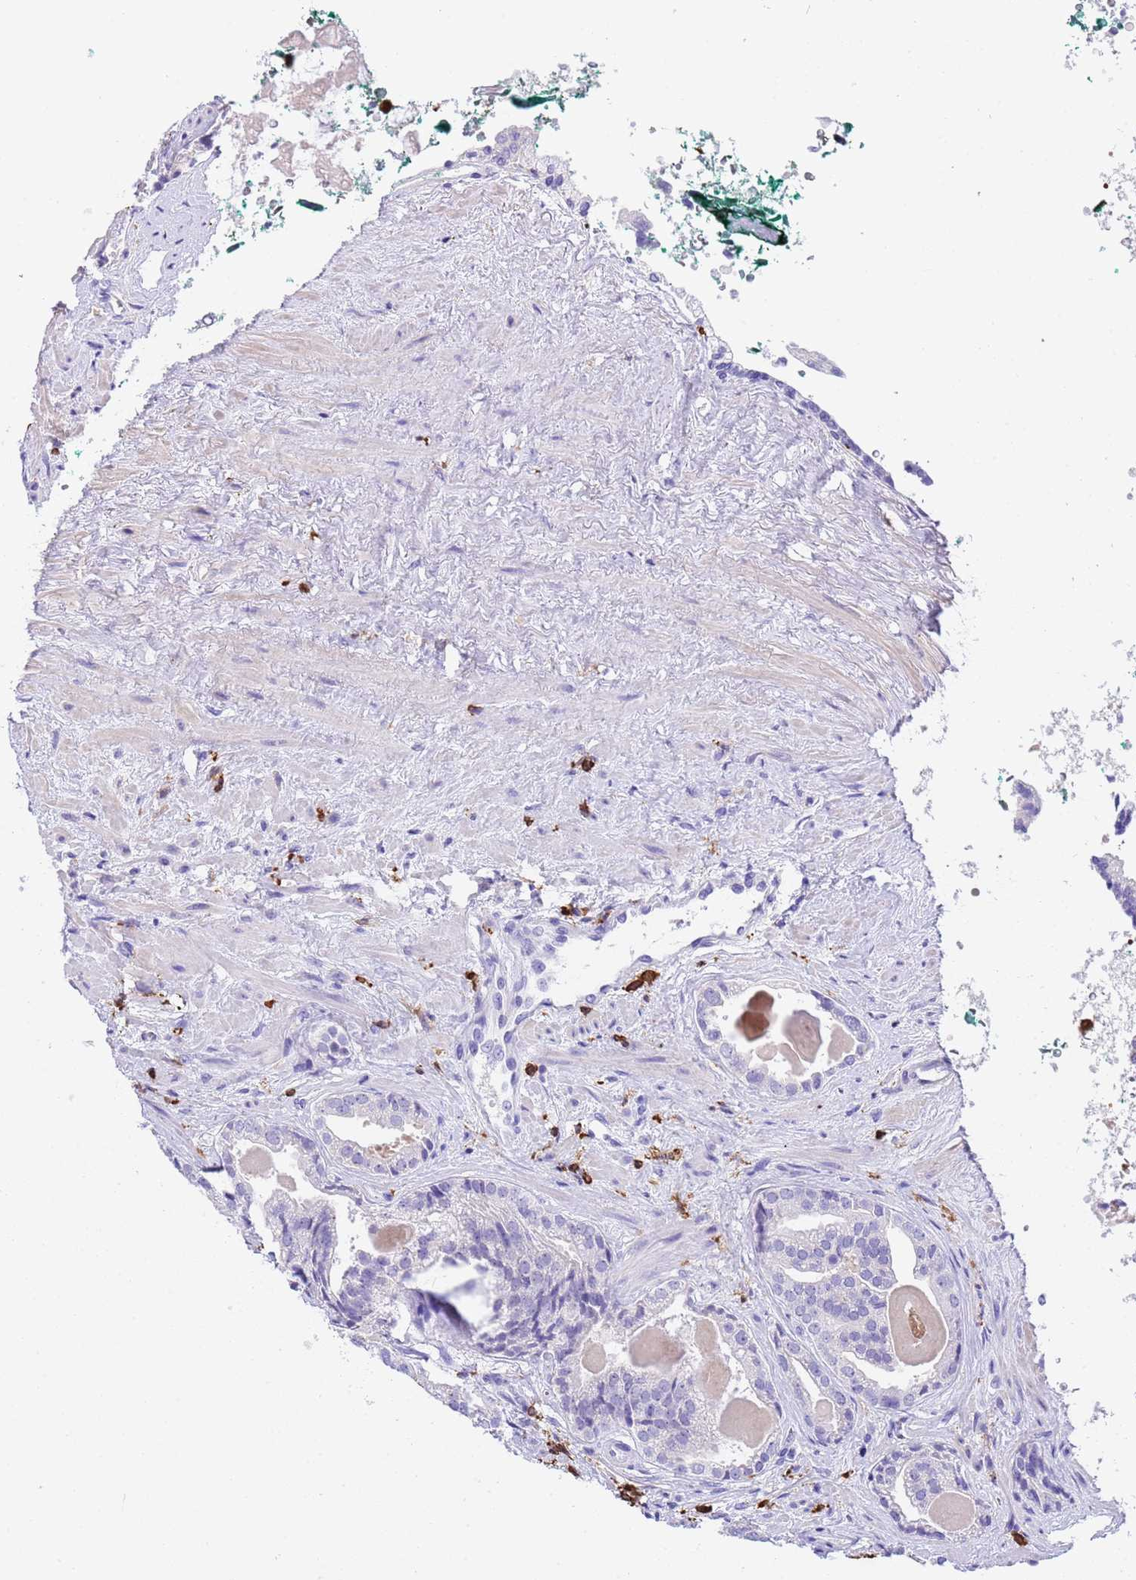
{"staining": {"intensity": "negative", "quantity": "none", "location": "none"}, "tissue": "prostate cancer", "cell_type": "Tumor cells", "image_type": "cancer", "snomed": [{"axis": "morphology", "description": "Adenocarcinoma, High grade"}, {"axis": "topography", "description": "Prostate"}], "caption": "Tumor cells show no significant expression in prostate high-grade adenocarcinoma.", "gene": "IRF5", "patient": {"sex": "male", "age": 60}}